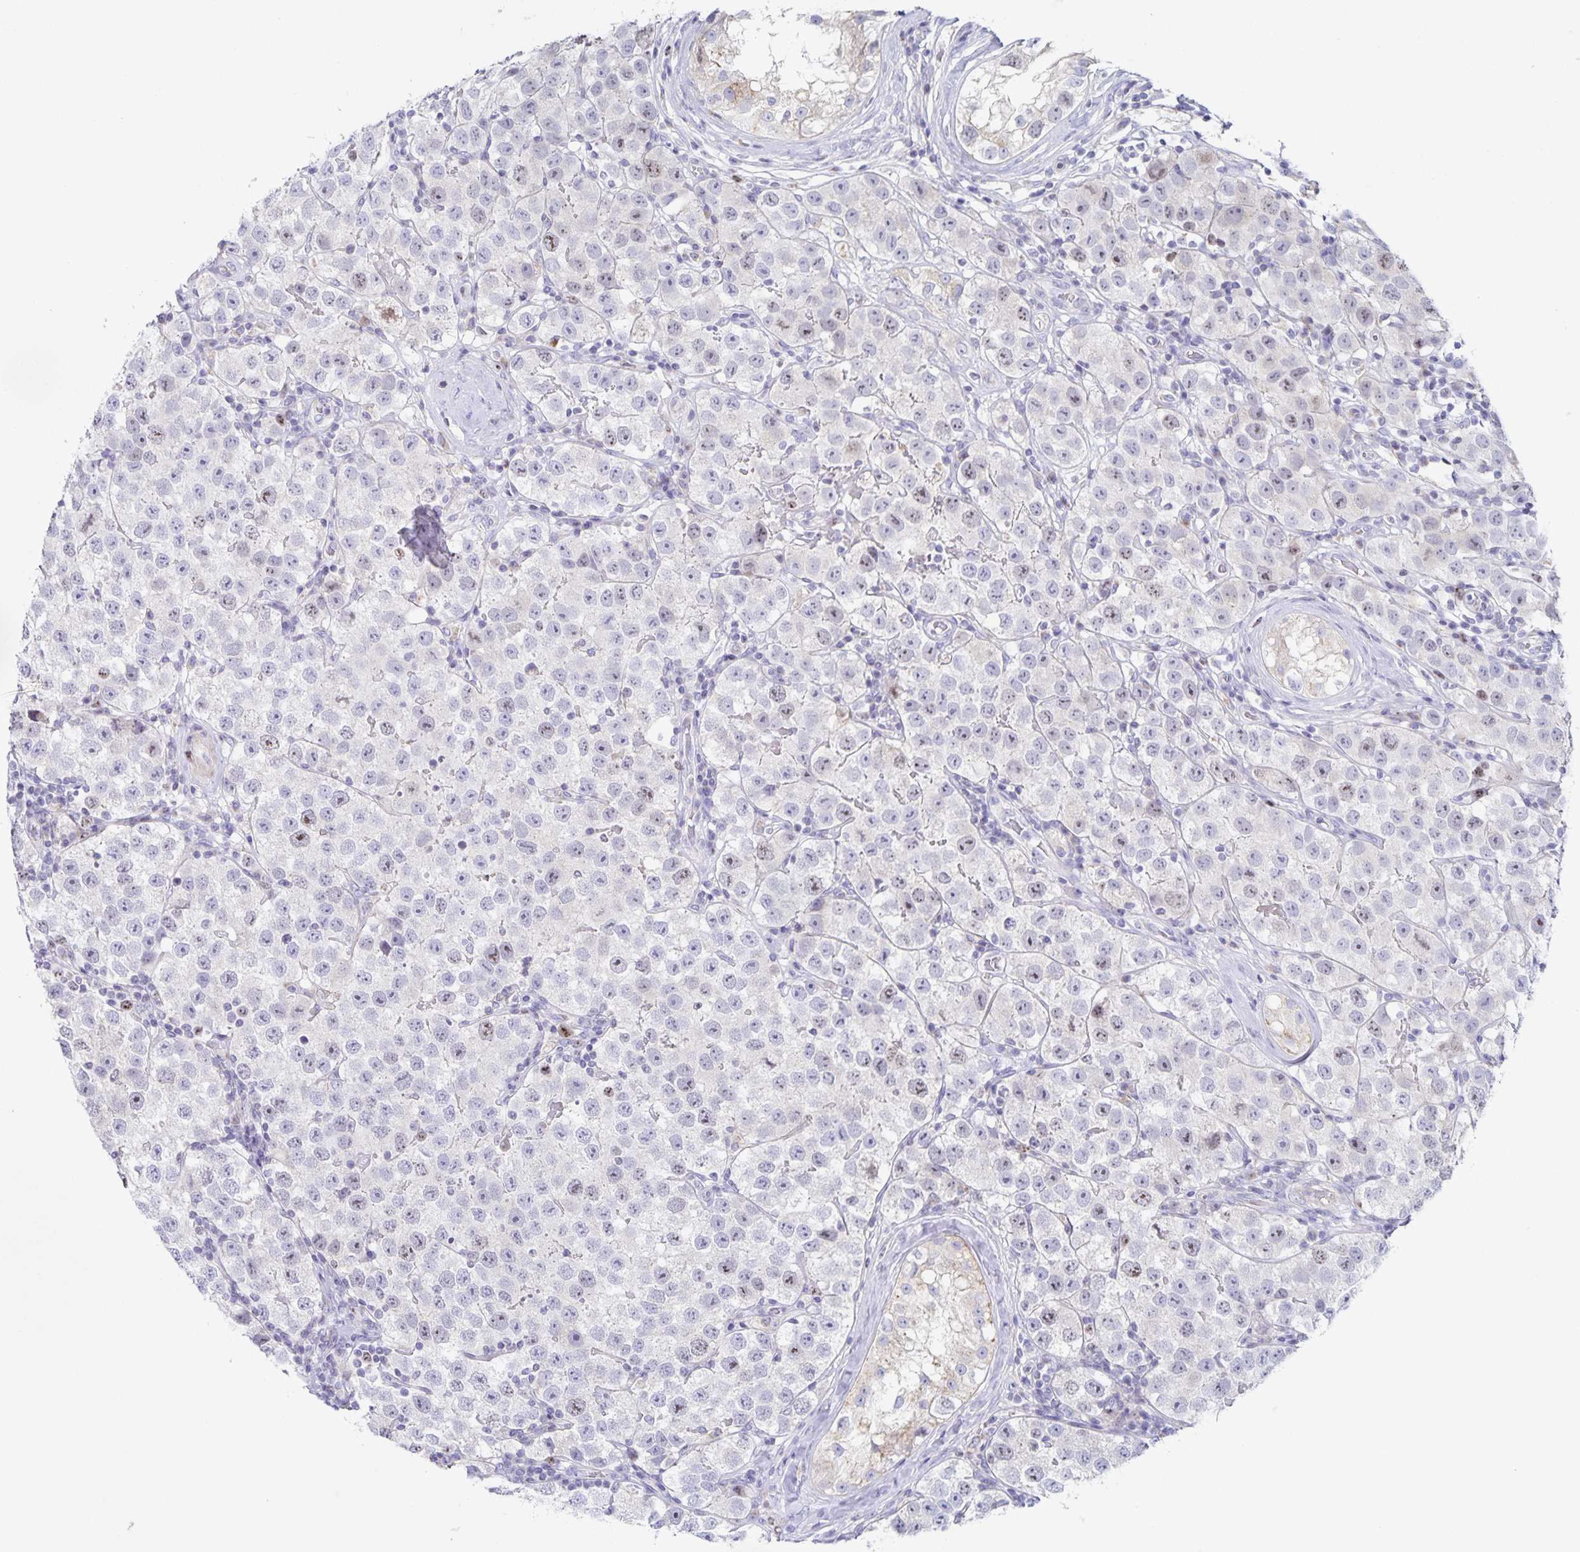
{"staining": {"intensity": "weak", "quantity": "<25%", "location": "nuclear"}, "tissue": "testis cancer", "cell_type": "Tumor cells", "image_type": "cancer", "snomed": [{"axis": "morphology", "description": "Seminoma, NOS"}, {"axis": "topography", "description": "Testis"}], "caption": "IHC photomicrograph of seminoma (testis) stained for a protein (brown), which exhibits no positivity in tumor cells.", "gene": "CENPH", "patient": {"sex": "male", "age": 34}}